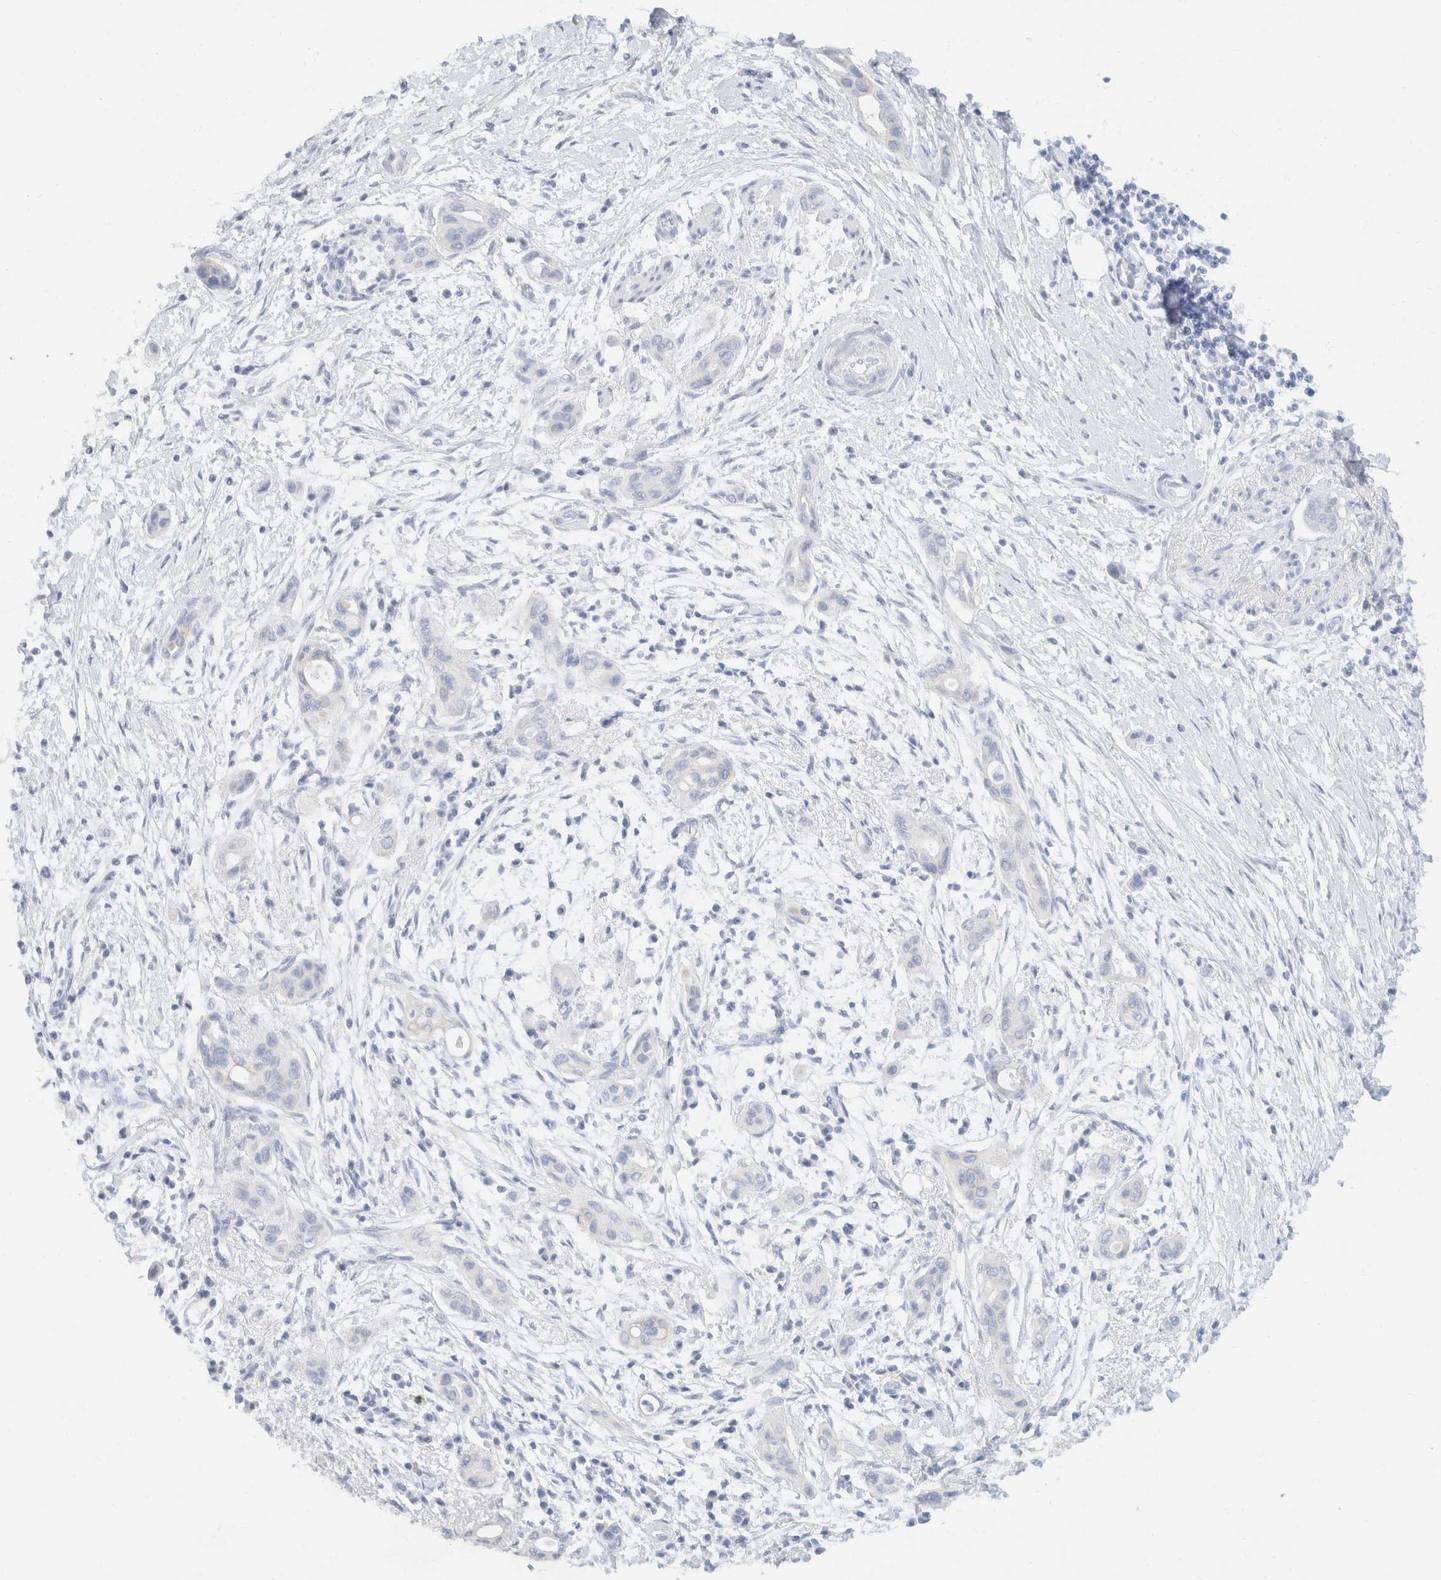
{"staining": {"intensity": "negative", "quantity": "none", "location": "none"}, "tissue": "pancreatic cancer", "cell_type": "Tumor cells", "image_type": "cancer", "snomed": [{"axis": "morphology", "description": "Adenocarcinoma, NOS"}, {"axis": "topography", "description": "Pancreas"}], "caption": "Pancreatic adenocarcinoma was stained to show a protein in brown. There is no significant positivity in tumor cells. Brightfield microscopy of immunohistochemistry stained with DAB (brown) and hematoxylin (blue), captured at high magnification.", "gene": "KRT20", "patient": {"sex": "male", "age": 59}}